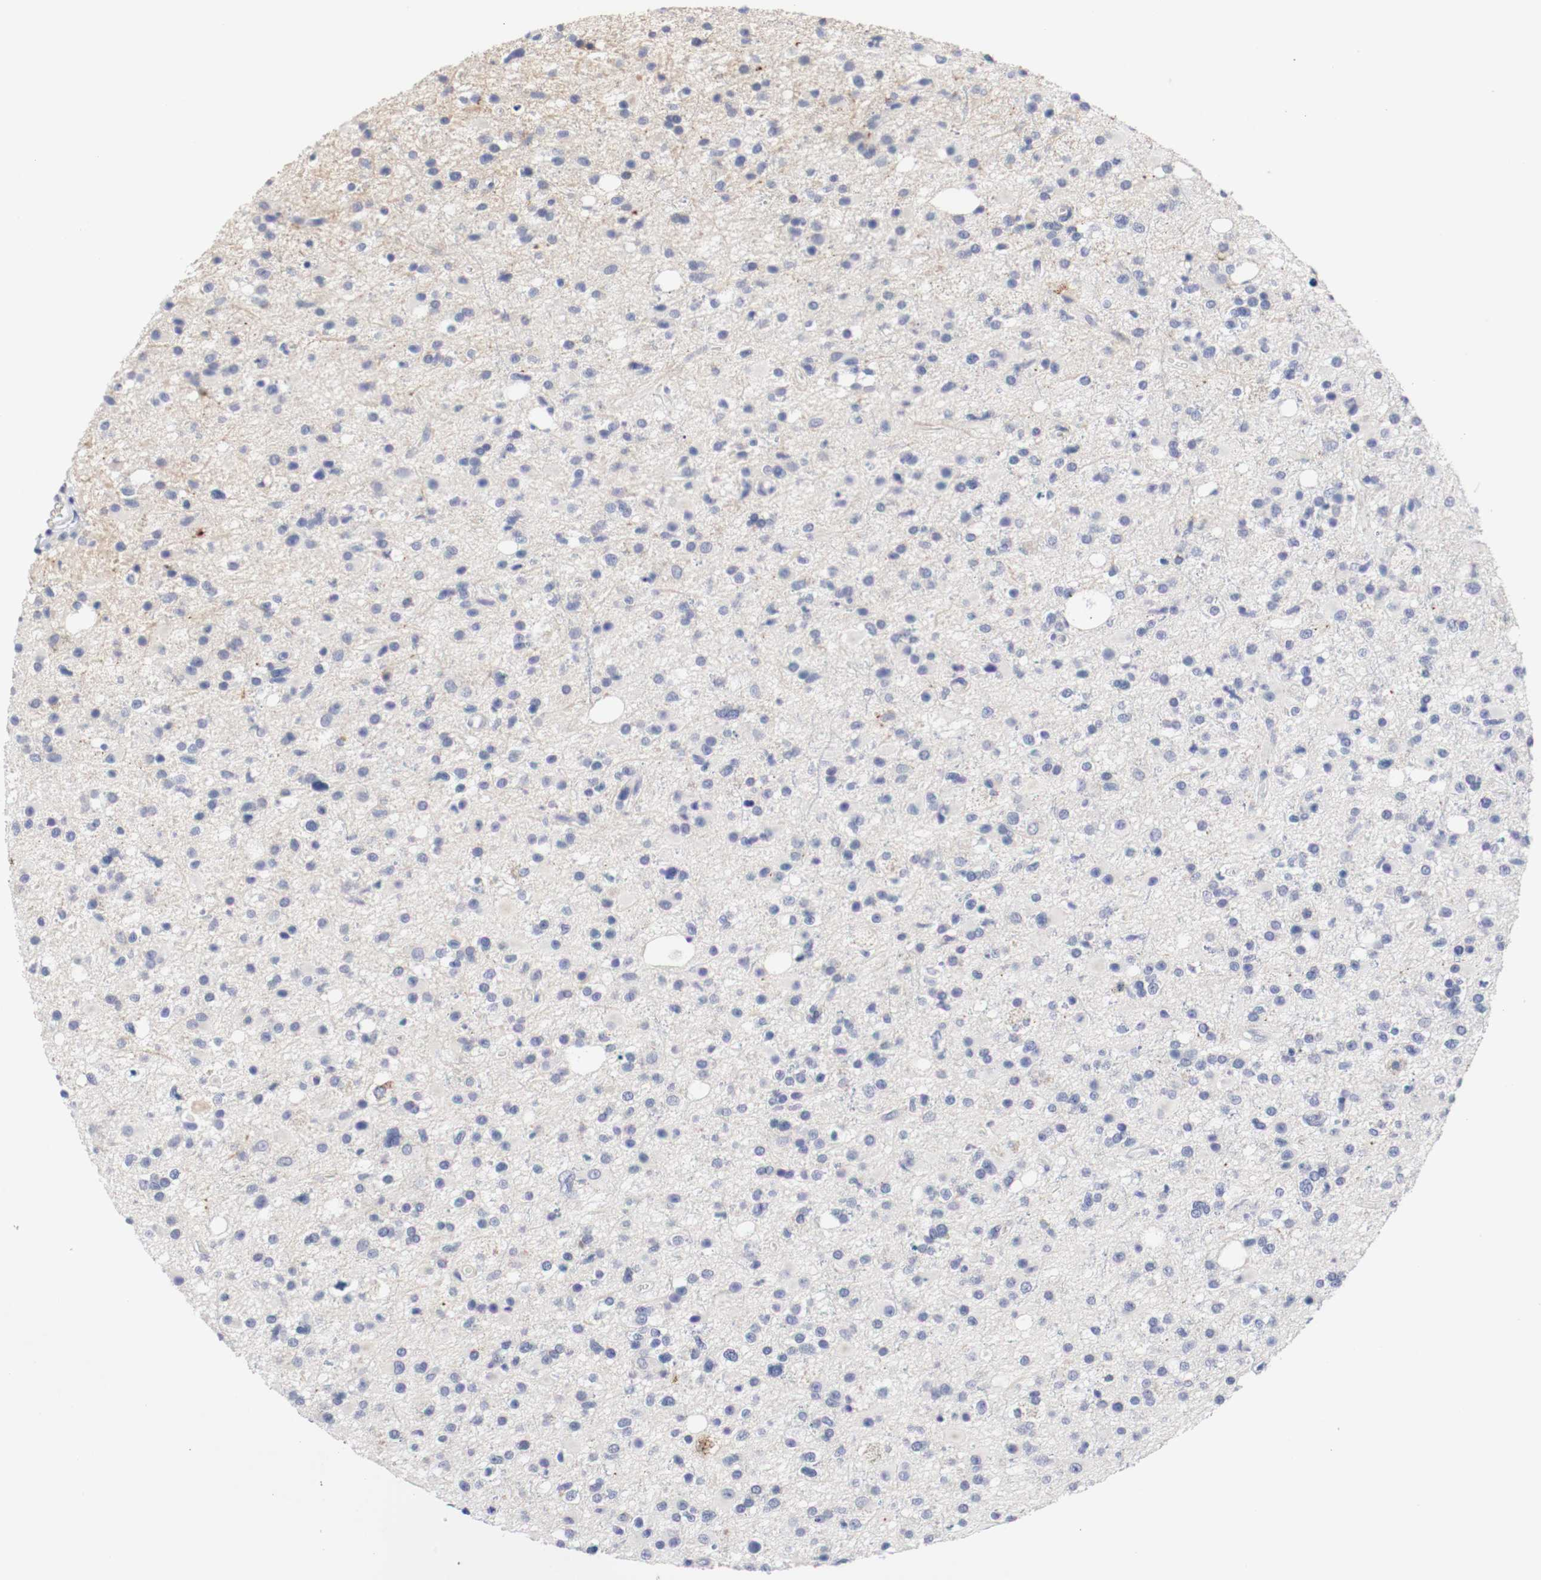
{"staining": {"intensity": "negative", "quantity": "none", "location": "none"}, "tissue": "glioma", "cell_type": "Tumor cells", "image_type": "cancer", "snomed": [{"axis": "morphology", "description": "Glioma, malignant, High grade"}, {"axis": "topography", "description": "Brain"}], "caption": "This is an immunohistochemistry photomicrograph of glioma. There is no staining in tumor cells.", "gene": "KIT", "patient": {"sex": "male", "age": 33}}